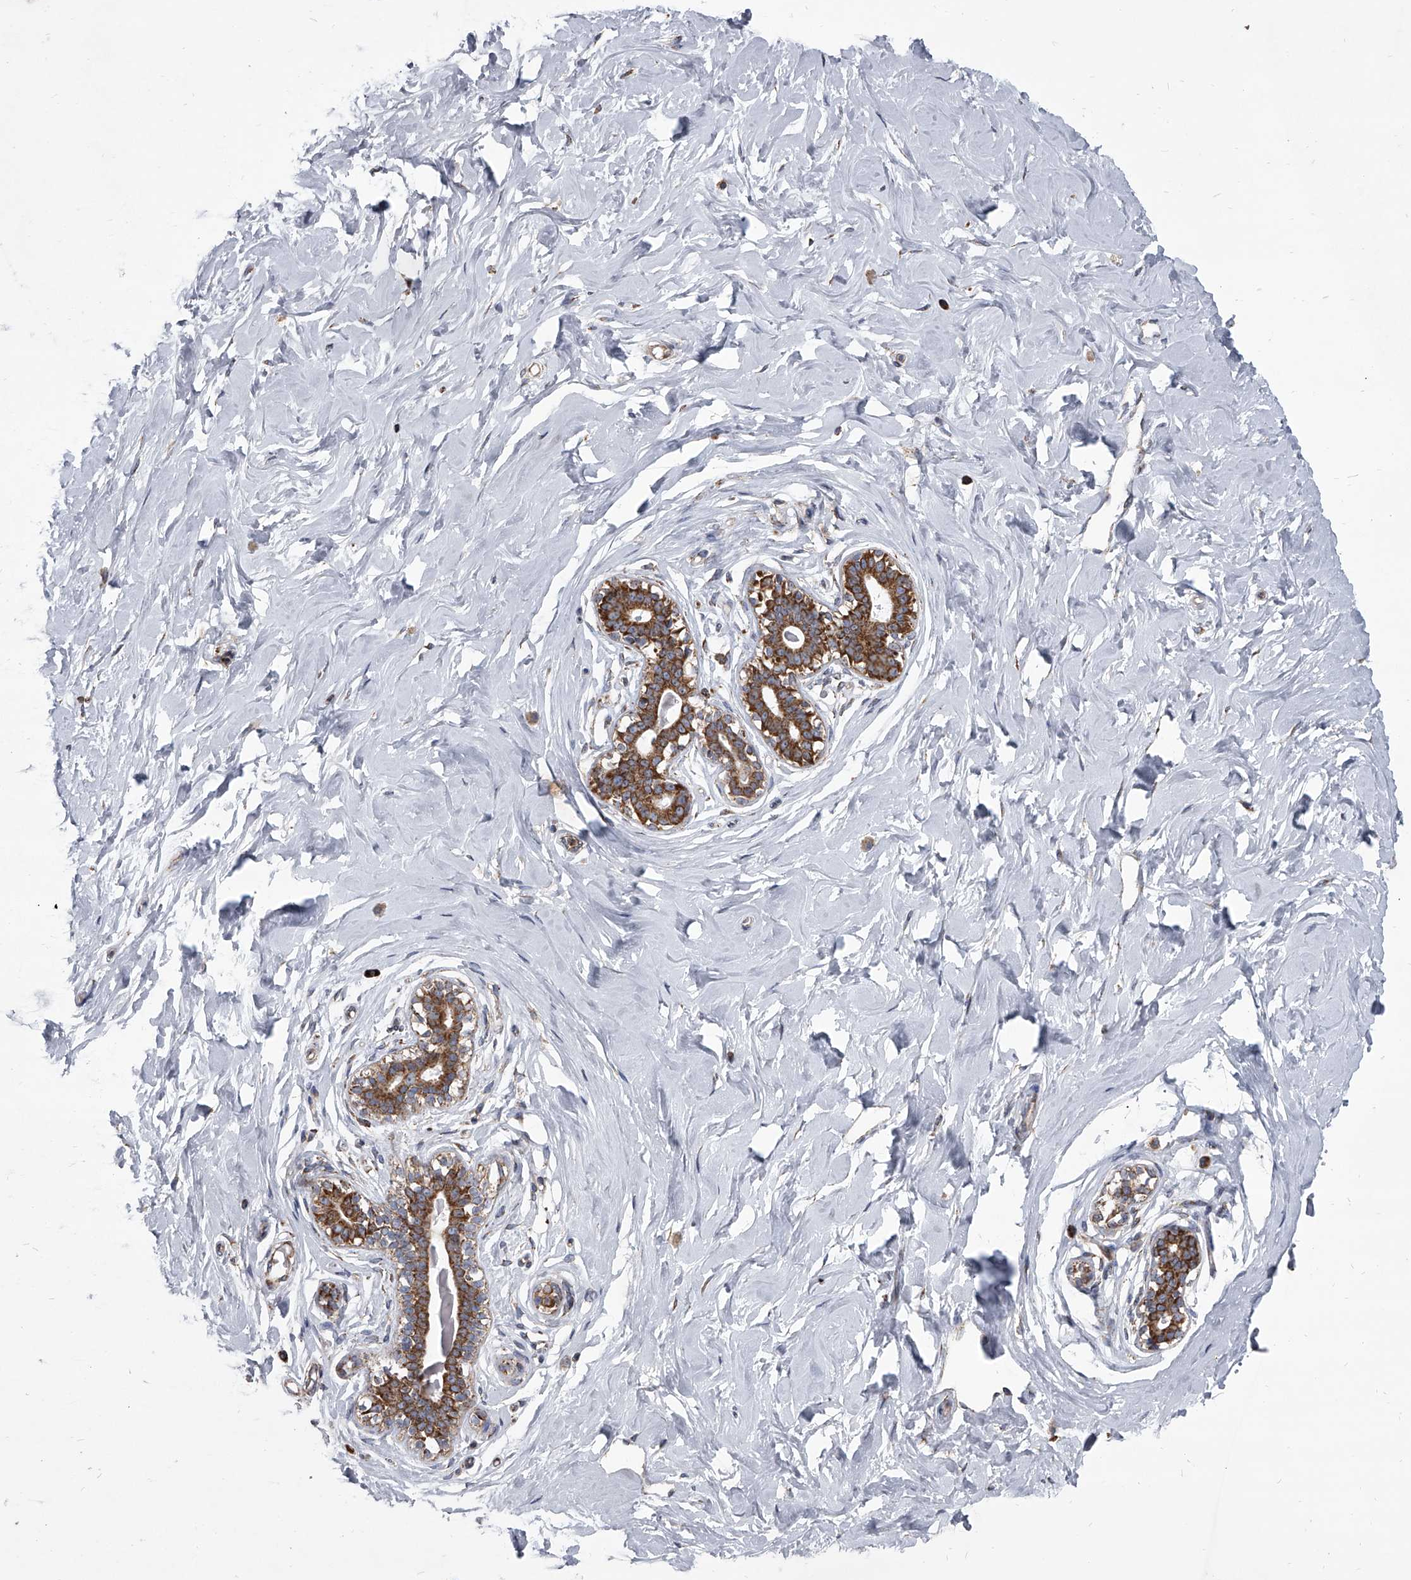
{"staining": {"intensity": "weak", "quantity": "25%-75%", "location": "cytoplasmic/membranous"}, "tissue": "breast", "cell_type": "Adipocytes", "image_type": "normal", "snomed": [{"axis": "morphology", "description": "Normal tissue, NOS"}, {"axis": "morphology", "description": "Adenoma, NOS"}, {"axis": "topography", "description": "Breast"}], "caption": "Immunohistochemical staining of unremarkable breast reveals weak cytoplasmic/membranous protein expression in approximately 25%-75% of adipocytes.", "gene": "ZC3H15", "patient": {"sex": "female", "age": 23}}